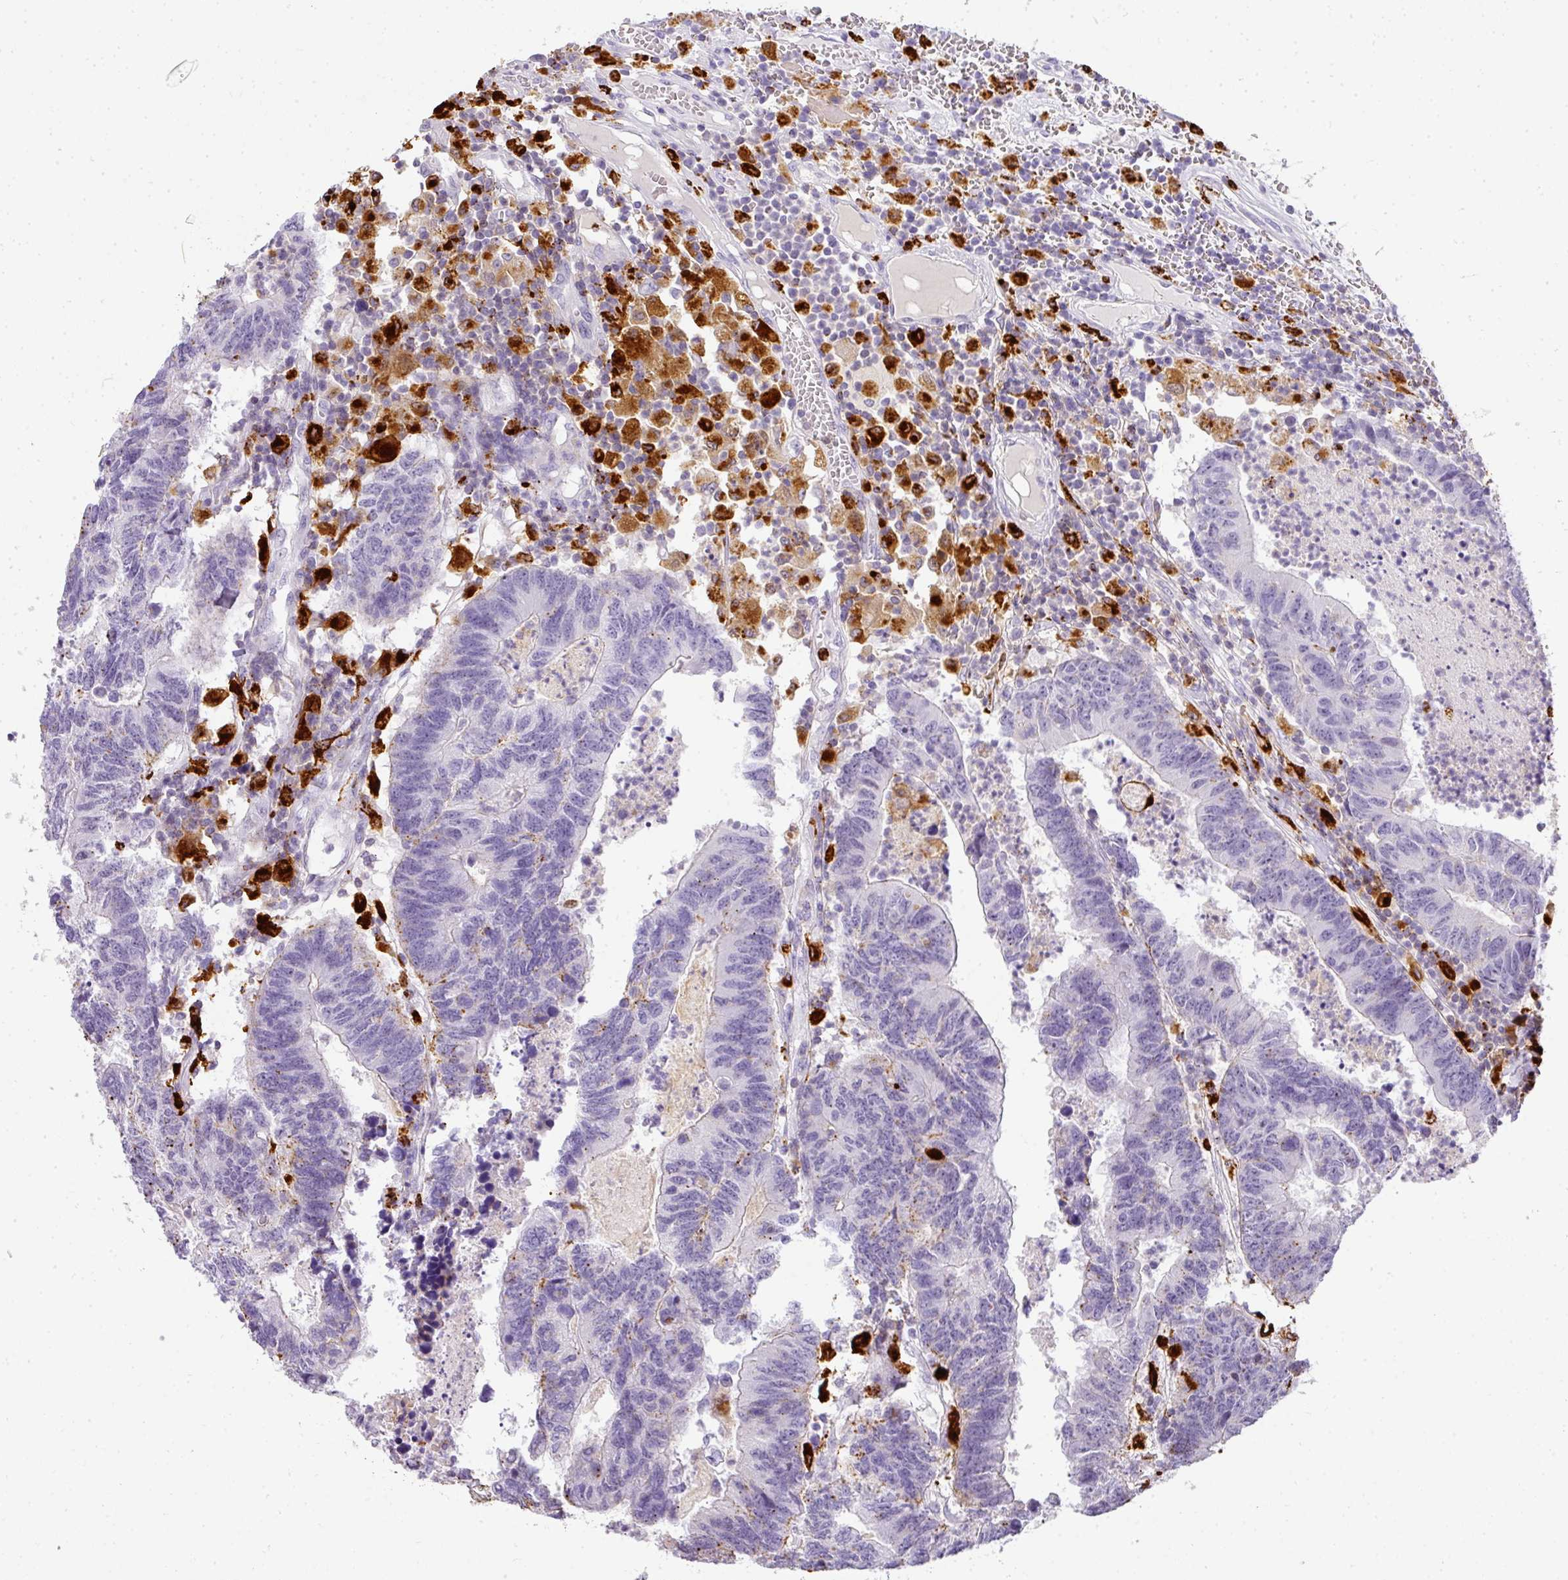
{"staining": {"intensity": "negative", "quantity": "none", "location": "none"}, "tissue": "colorectal cancer", "cell_type": "Tumor cells", "image_type": "cancer", "snomed": [{"axis": "morphology", "description": "Adenocarcinoma, NOS"}, {"axis": "topography", "description": "Colon"}], "caption": "Histopathology image shows no protein staining in tumor cells of colorectal cancer (adenocarcinoma) tissue.", "gene": "MMACHC", "patient": {"sex": "female", "age": 48}}